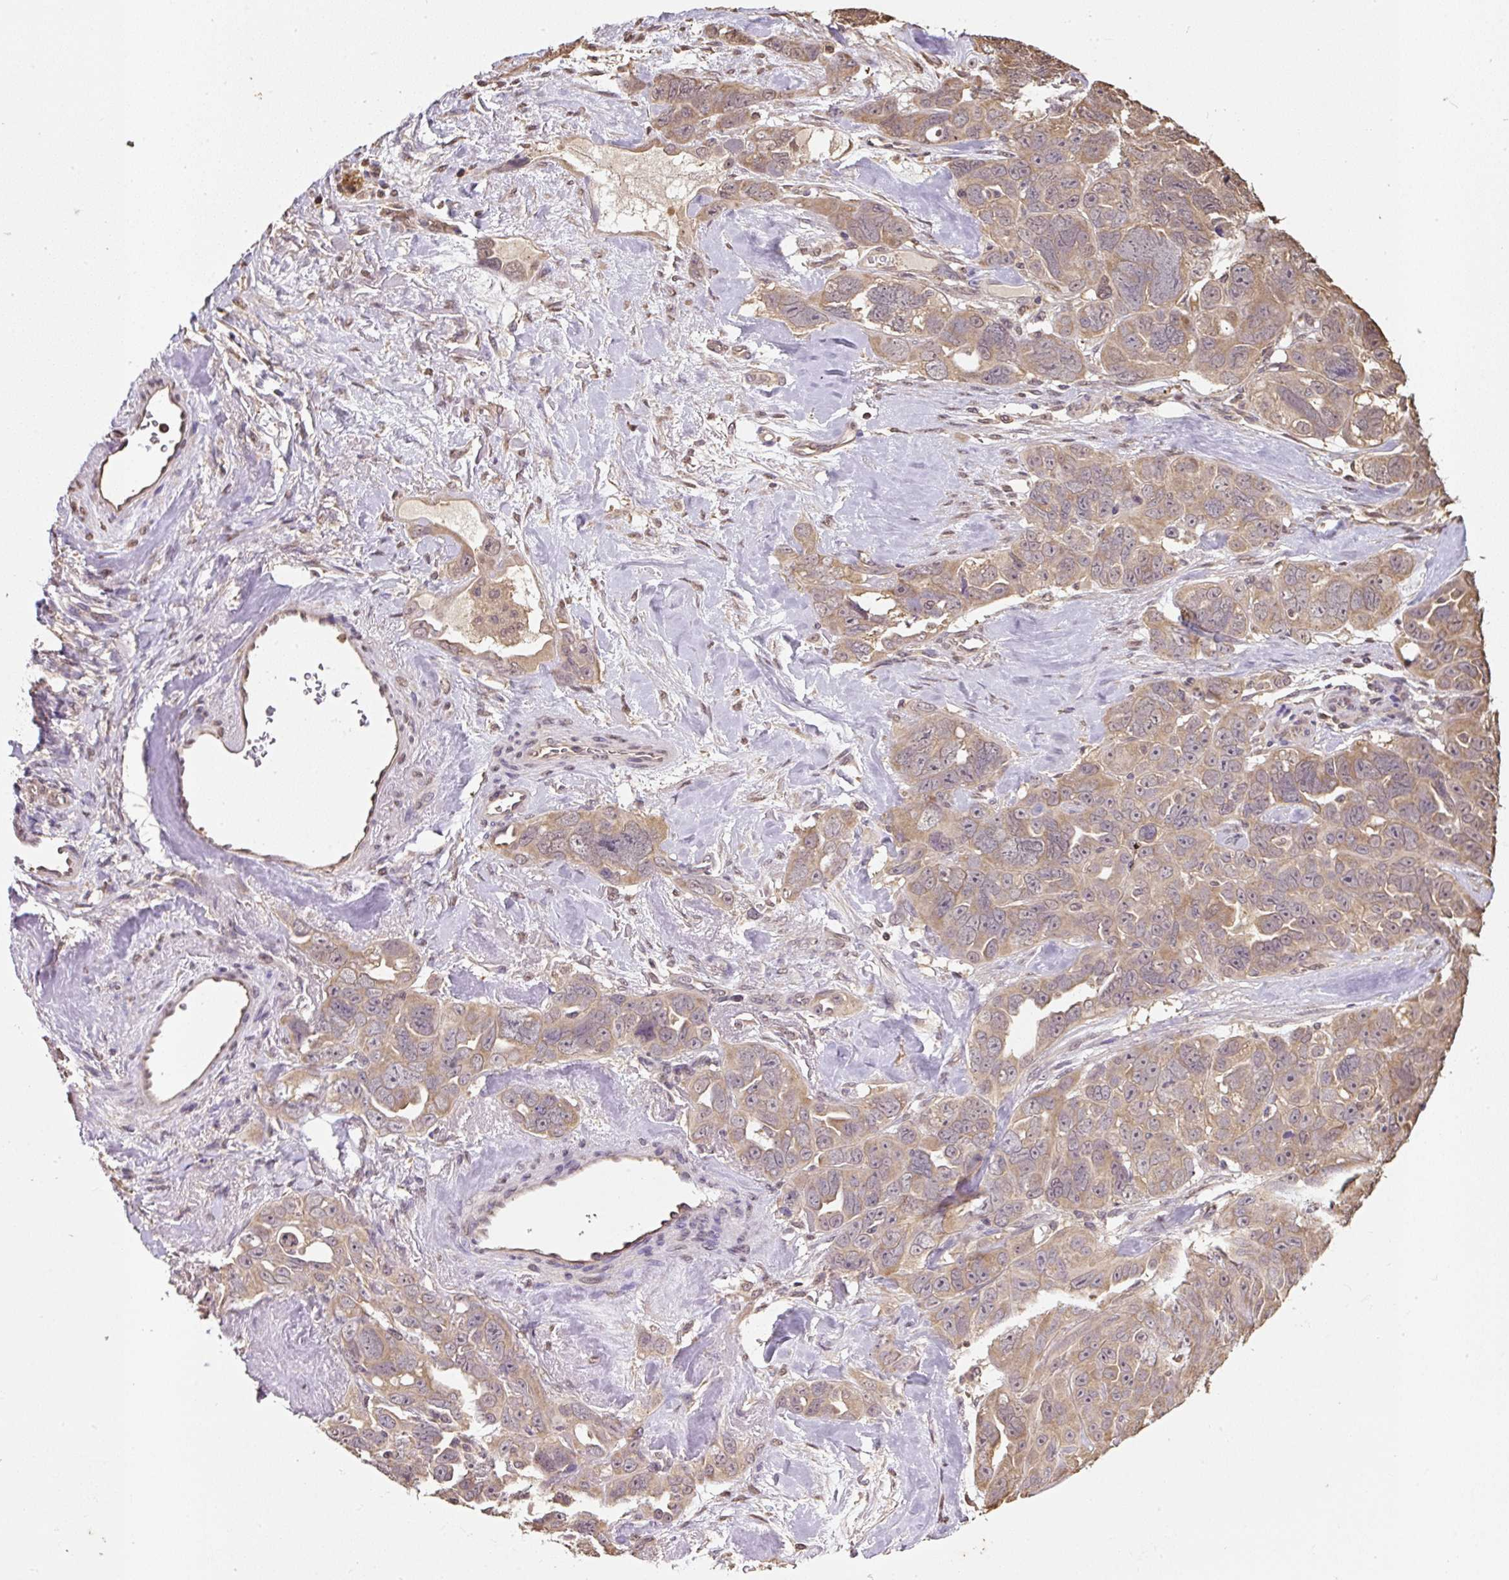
{"staining": {"intensity": "moderate", "quantity": ">75%", "location": "cytoplasmic/membranous,nuclear"}, "tissue": "ovarian cancer", "cell_type": "Tumor cells", "image_type": "cancer", "snomed": [{"axis": "morphology", "description": "Cystadenocarcinoma, serous, NOS"}, {"axis": "topography", "description": "Ovary"}], "caption": "DAB (3,3'-diaminobenzidine) immunohistochemical staining of human ovarian cancer exhibits moderate cytoplasmic/membranous and nuclear protein positivity in about >75% of tumor cells. (Brightfield microscopy of DAB IHC at high magnification).", "gene": "TMEM170B", "patient": {"sex": "female", "age": 63}}